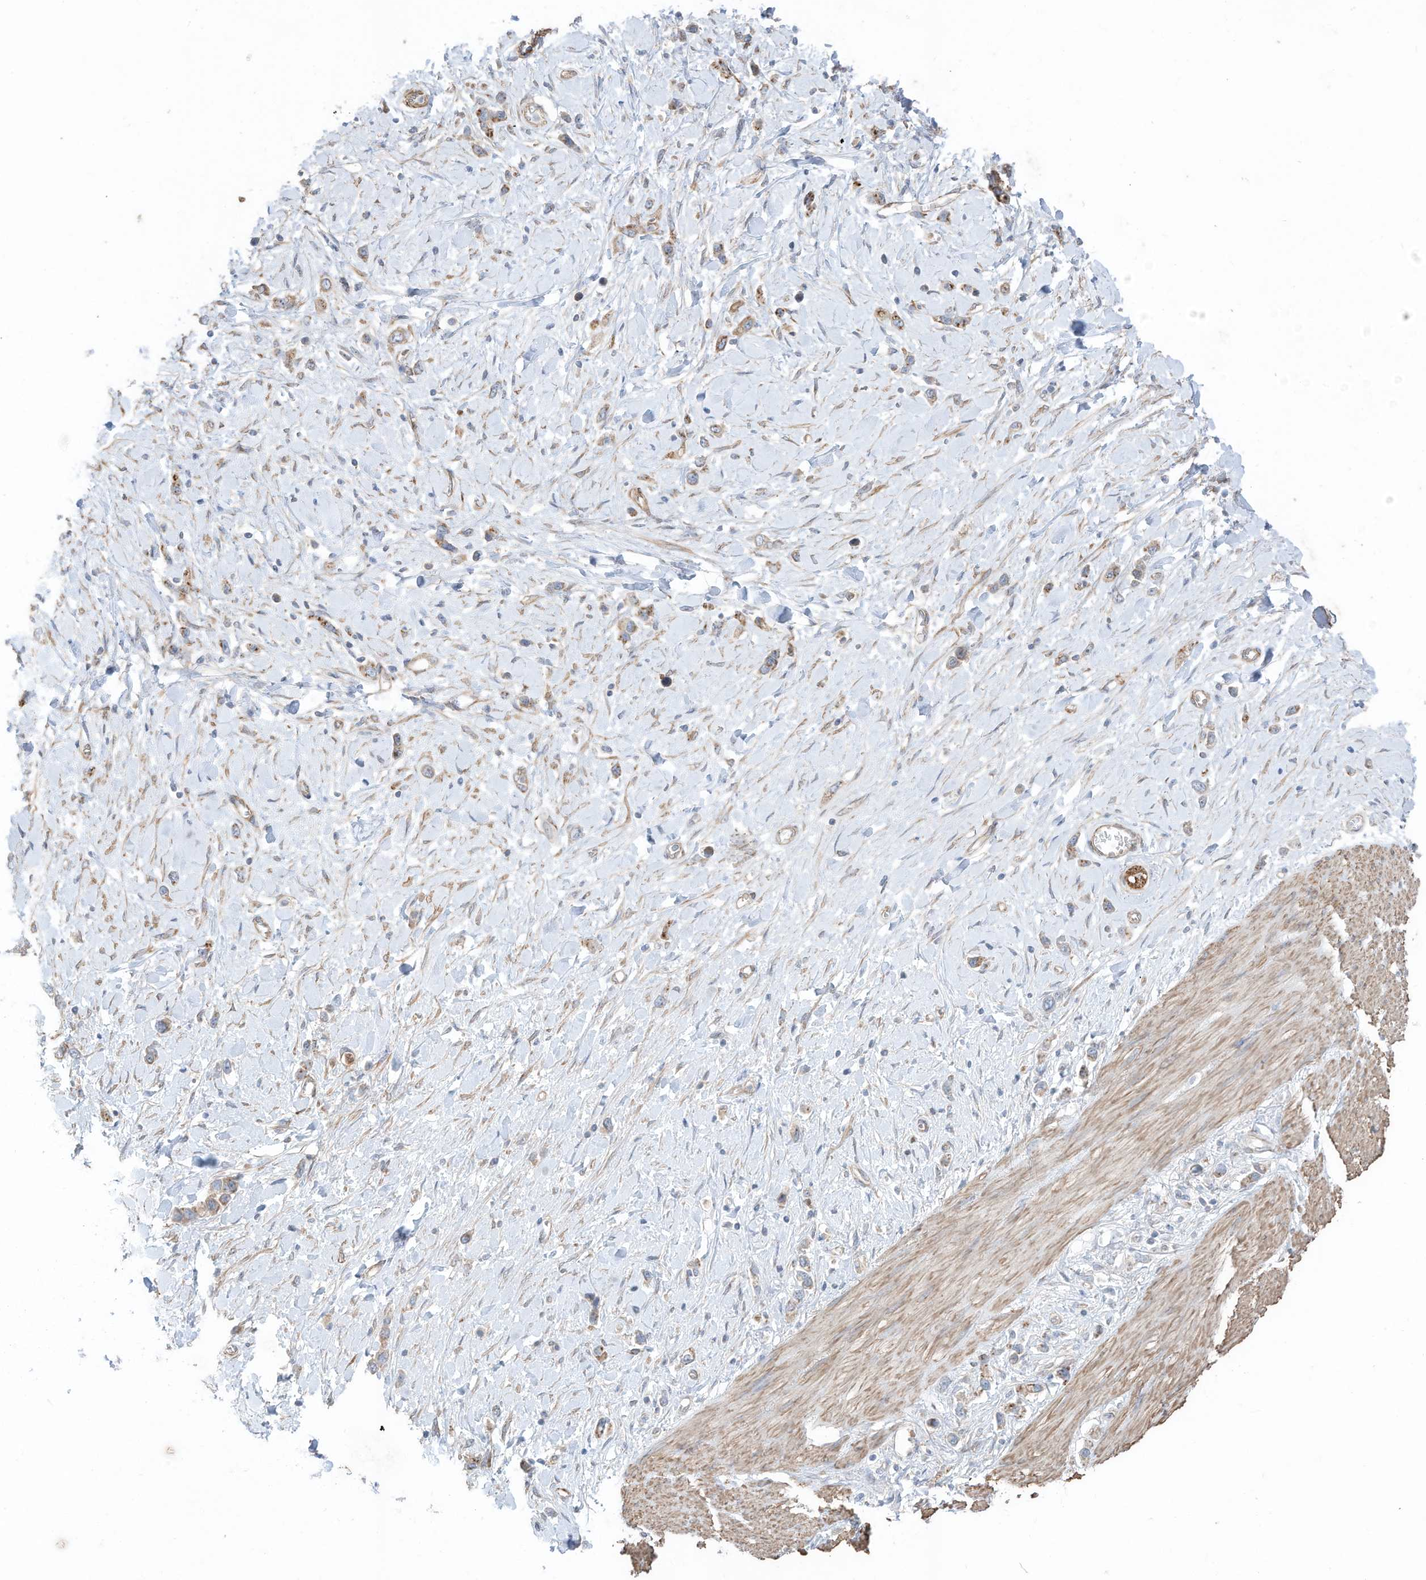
{"staining": {"intensity": "weak", "quantity": ">75%", "location": "cytoplasmic/membranous"}, "tissue": "stomach cancer", "cell_type": "Tumor cells", "image_type": "cancer", "snomed": [{"axis": "morphology", "description": "Normal tissue, NOS"}, {"axis": "morphology", "description": "Adenocarcinoma, NOS"}, {"axis": "topography", "description": "Stomach, upper"}, {"axis": "topography", "description": "Stomach"}], "caption": "IHC photomicrograph of stomach cancer (adenocarcinoma) stained for a protein (brown), which demonstrates low levels of weak cytoplasmic/membranous staining in approximately >75% of tumor cells.", "gene": "SLC17A7", "patient": {"sex": "female", "age": 65}}